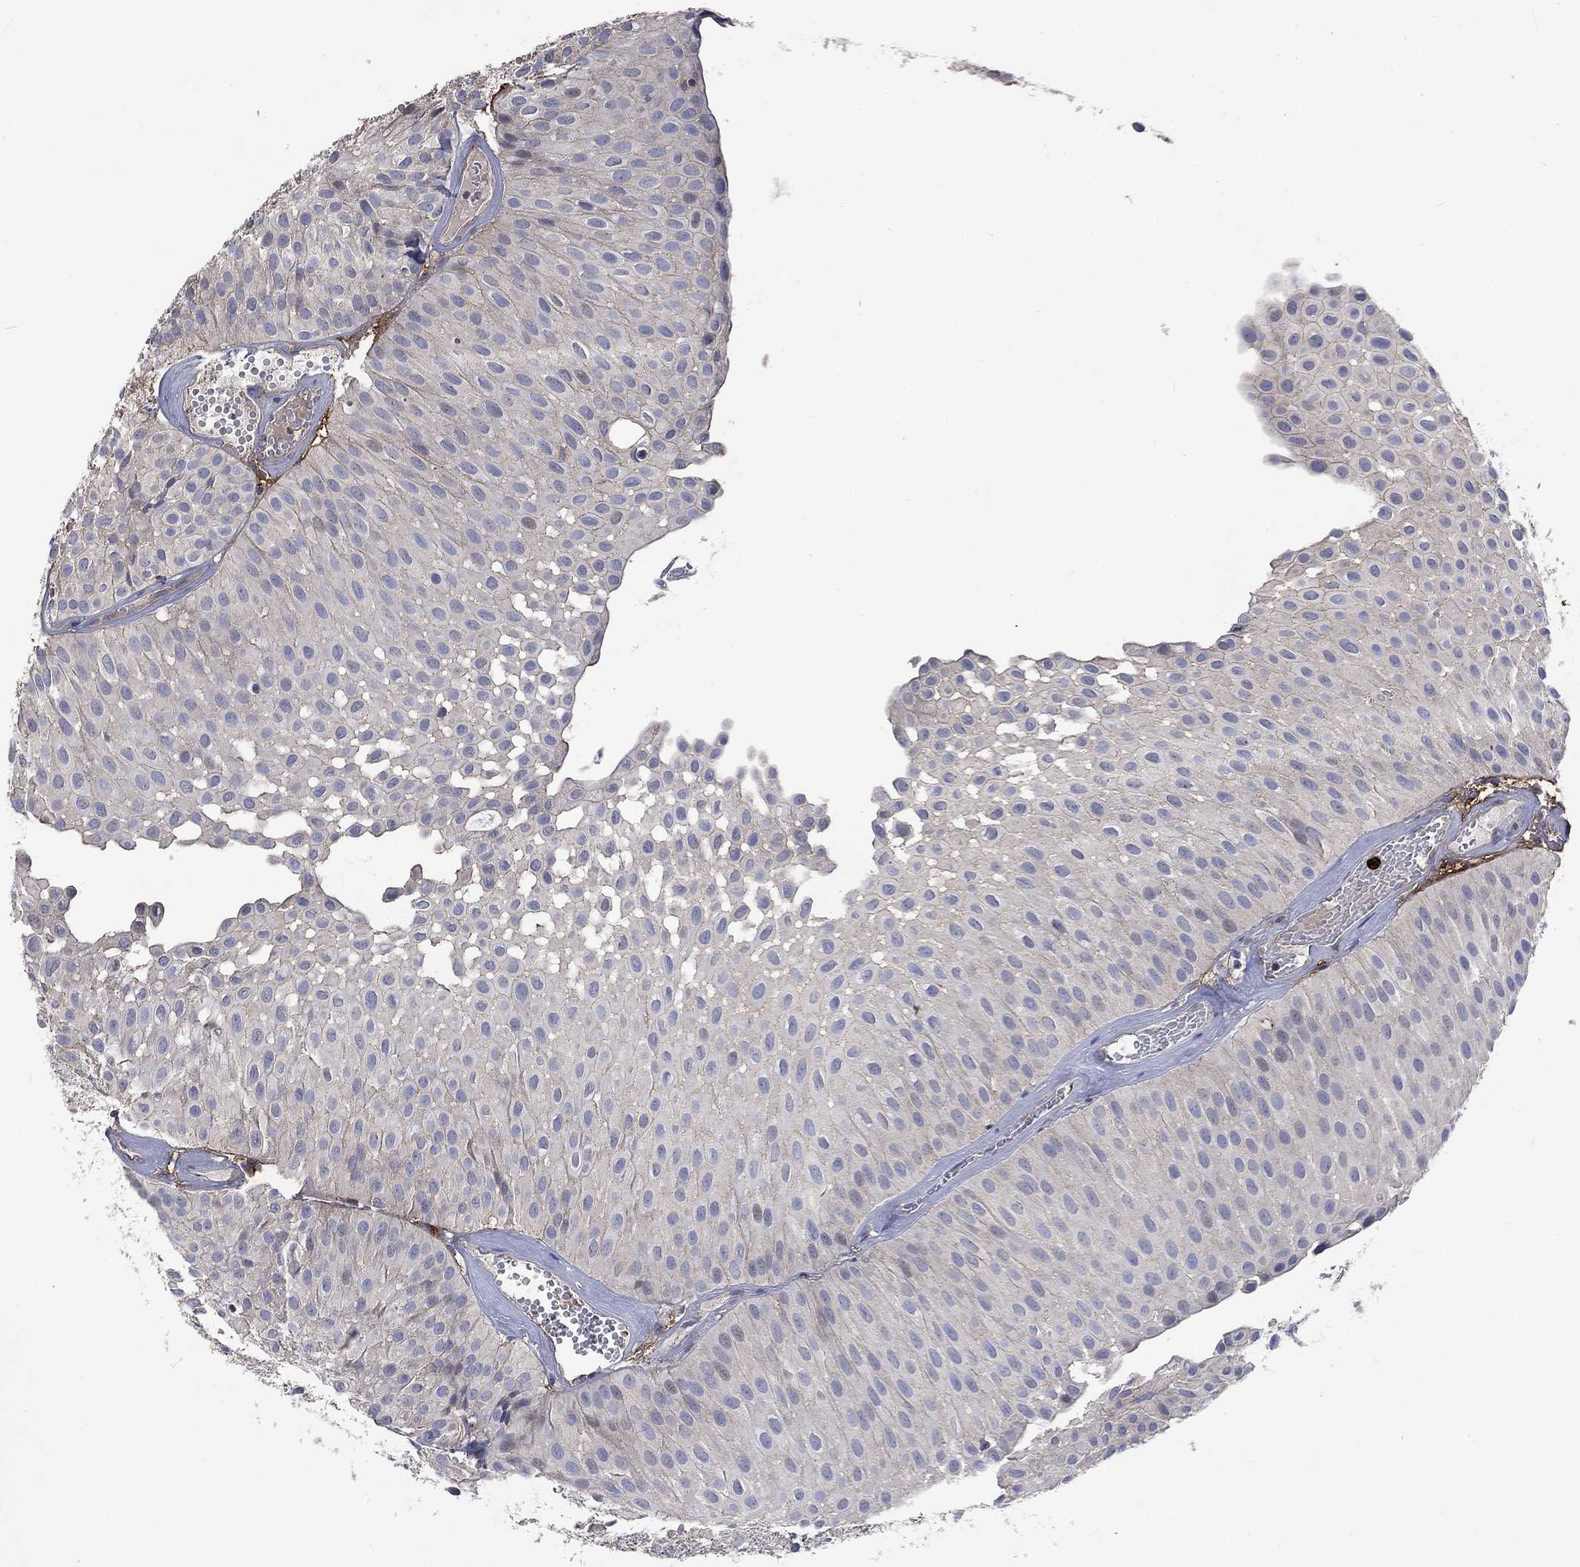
{"staining": {"intensity": "negative", "quantity": "none", "location": "none"}, "tissue": "urothelial cancer", "cell_type": "Tumor cells", "image_type": "cancer", "snomed": [{"axis": "morphology", "description": "Urothelial carcinoma, Low grade"}, {"axis": "topography", "description": "Urinary bladder"}], "caption": "Protein analysis of urothelial cancer reveals no significant positivity in tumor cells. (DAB (3,3'-diaminobenzidine) immunohistochemistry, high magnification).", "gene": "VCAN", "patient": {"sex": "male", "age": 64}}